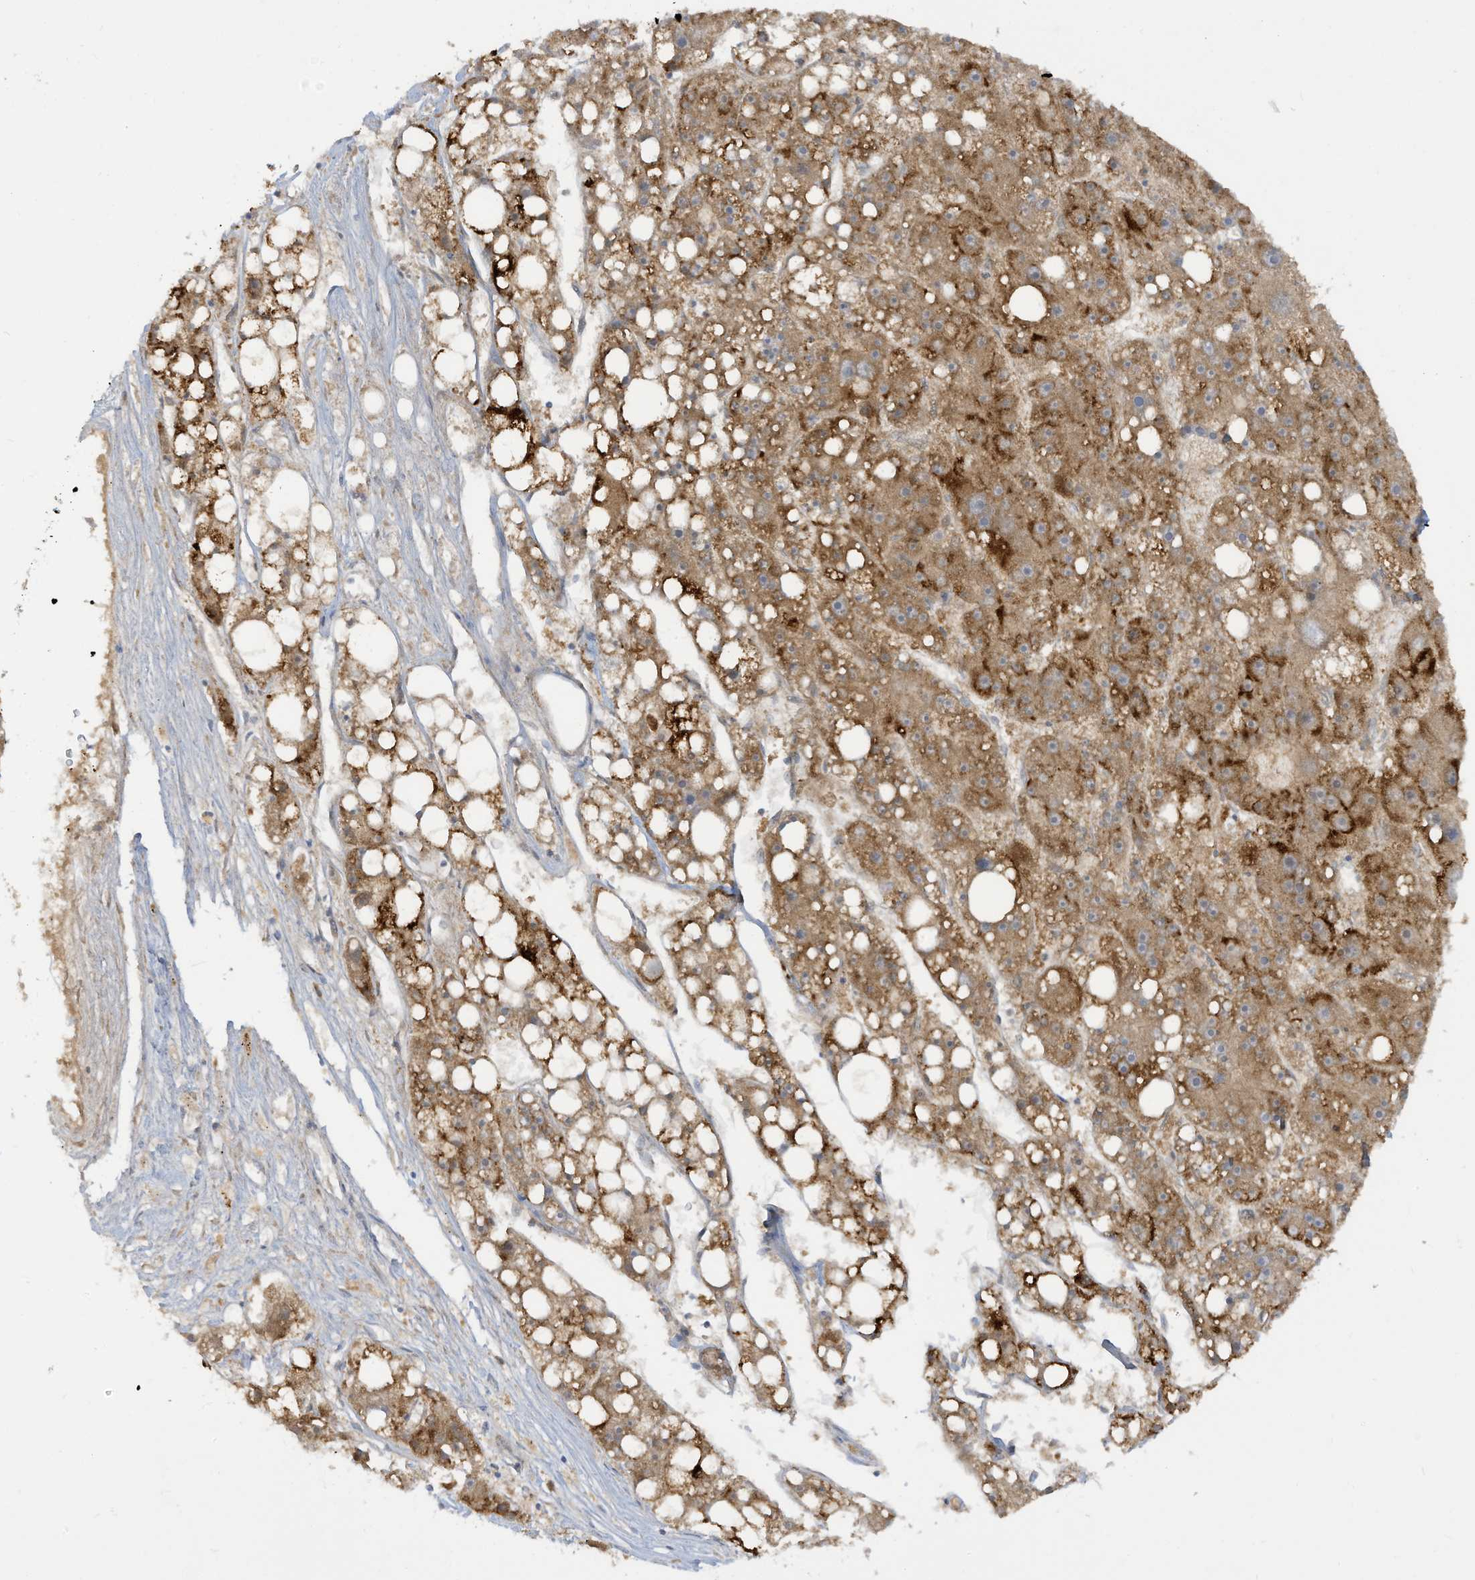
{"staining": {"intensity": "moderate", "quantity": ">75%", "location": "cytoplasmic/membranous"}, "tissue": "liver cancer", "cell_type": "Tumor cells", "image_type": "cancer", "snomed": [{"axis": "morphology", "description": "Carcinoma, Hepatocellular, NOS"}, {"axis": "topography", "description": "Liver"}], "caption": "Immunohistochemistry (IHC) image of neoplastic tissue: hepatocellular carcinoma (liver) stained using immunohistochemistry (IHC) demonstrates medium levels of moderate protein expression localized specifically in the cytoplasmic/membranous of tumor cells, appearing as a cytoplasmic/membranous brown color.", "gene": "LRRN2", "patient": {"sex": "female", "age": 61}}